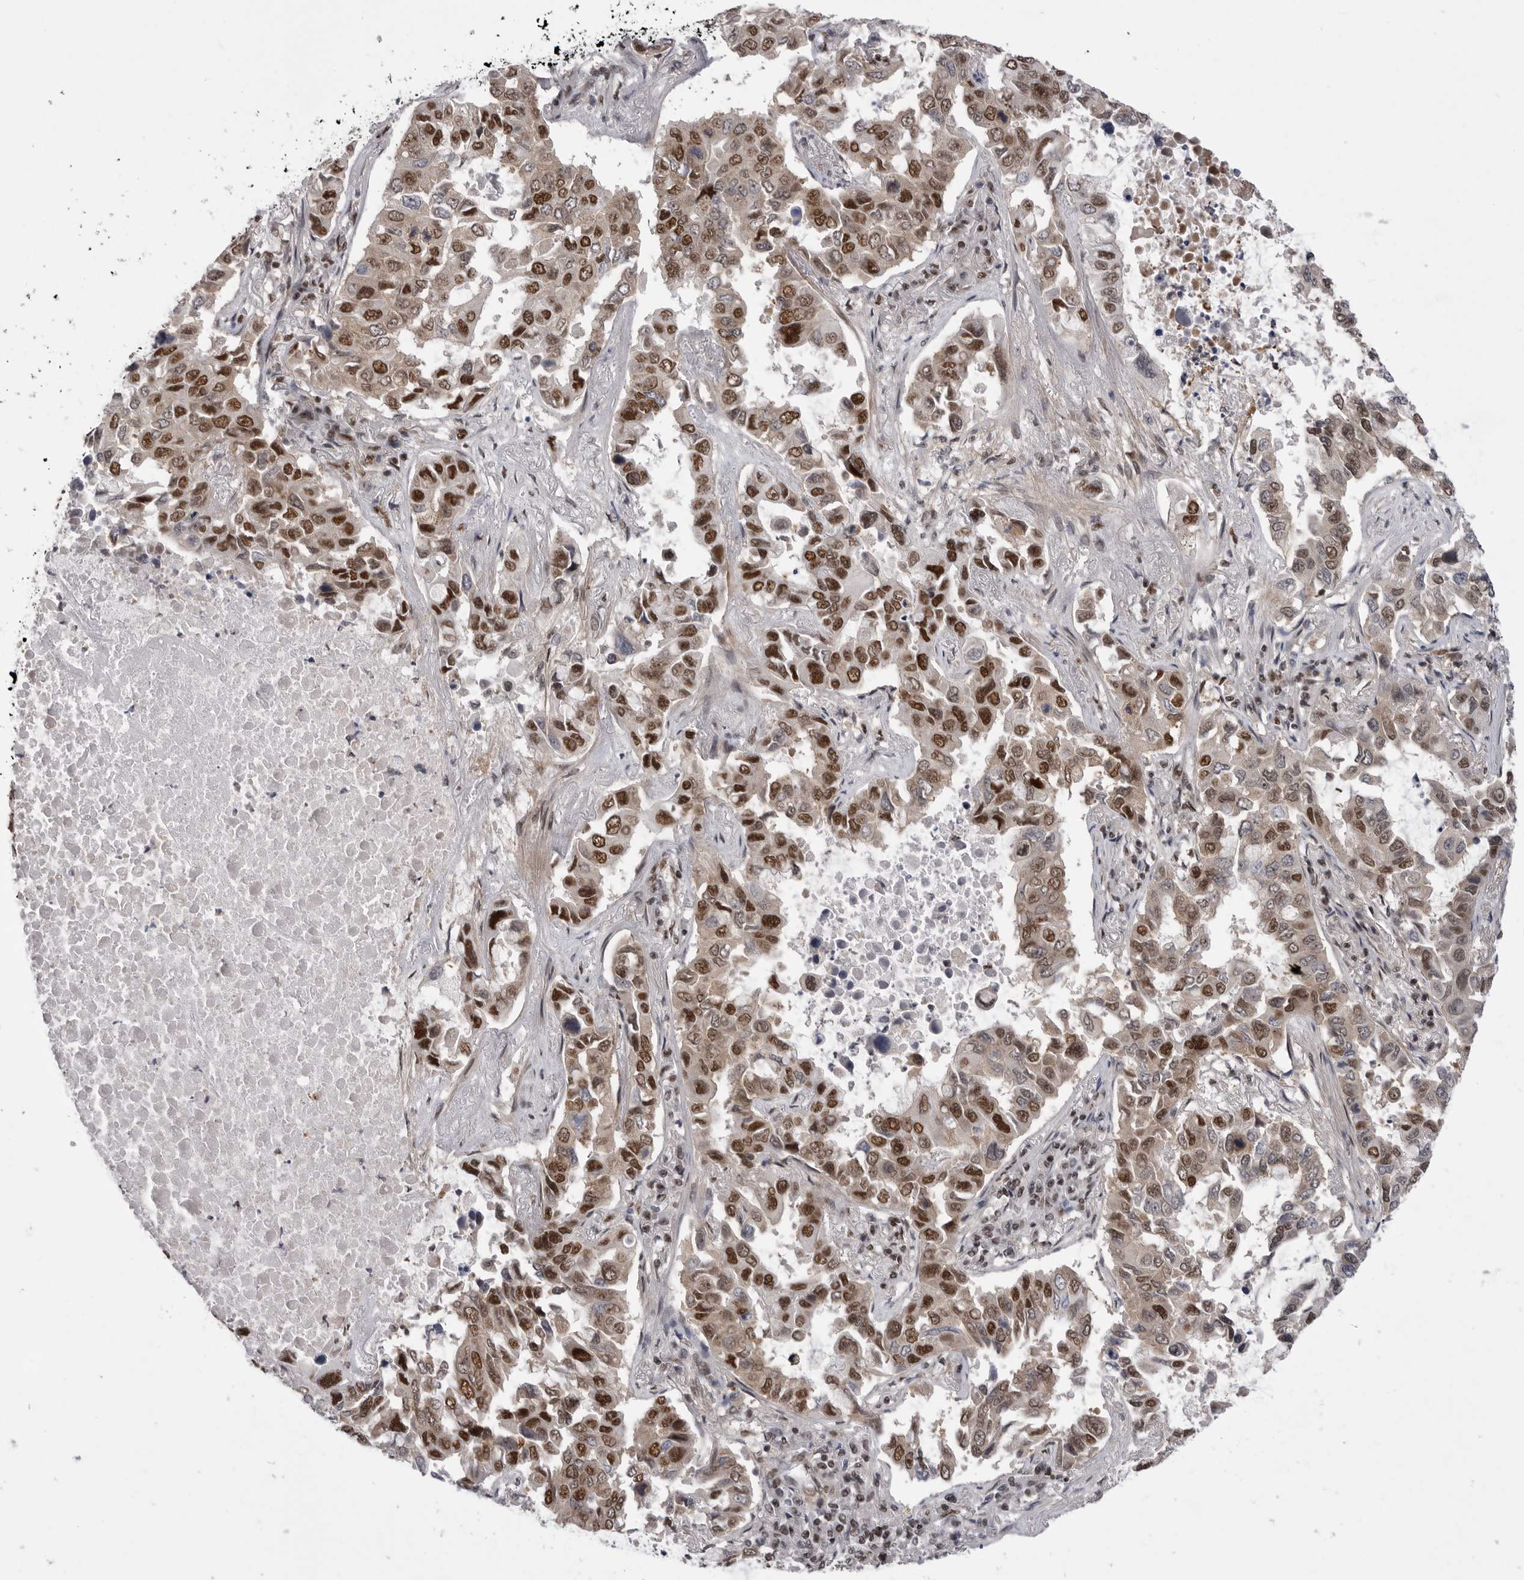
{"staining": {"intensity": "strong", "quantity": ">75%", "location": "nuclear"}, "tissue": "lung cancer", "cell_type": "Tumor cells", "image_type": "cancer", "snomed": [{"axis": "morphology", "description": "Adenocarcinoma, NOS"}, {"axis": "topography", "description": "Lung"}], "caption": "Protein expression by IHC demonstrates strong nuclear expression in approximately >75% of tumor cells in lung cancer (adenocarcinoma).", "gene": "PPP1R8", "patient": {"sex": "male", "age": 64}}